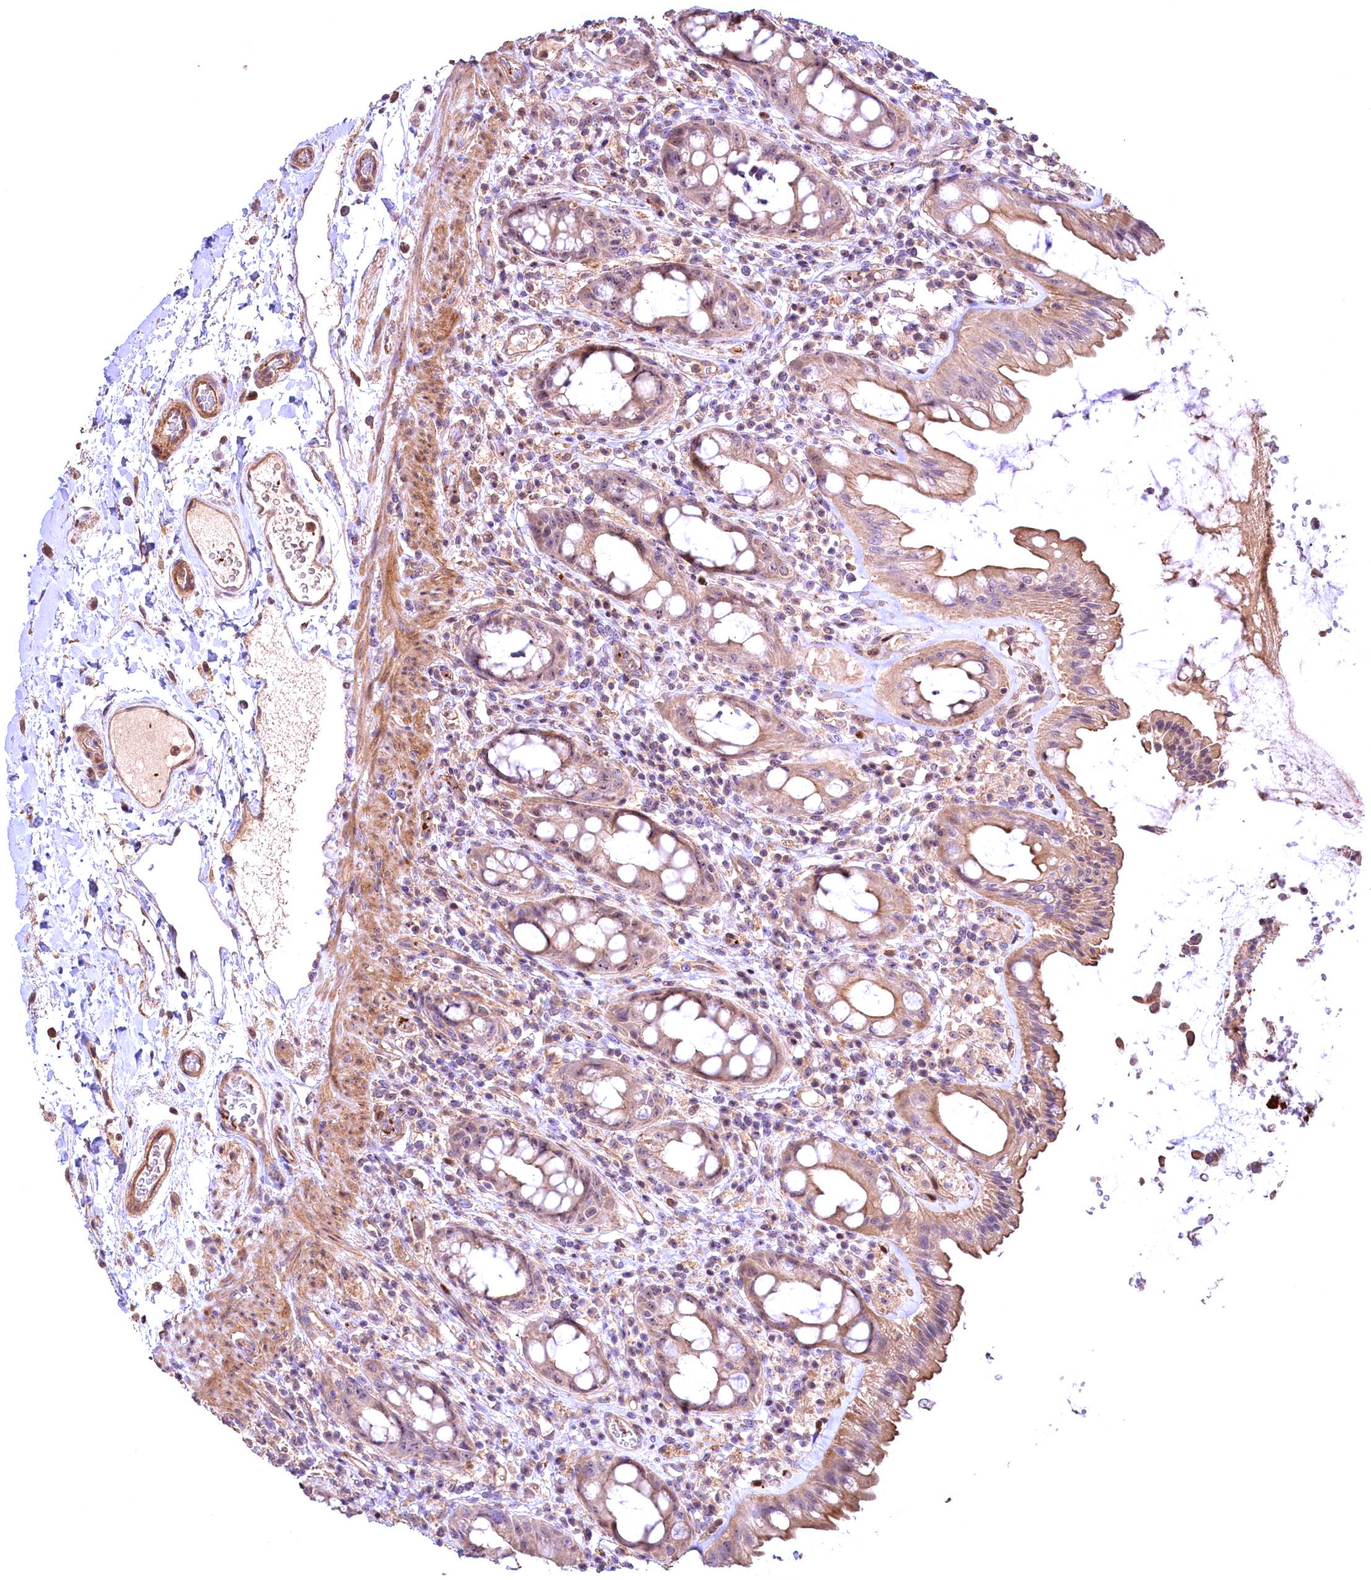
{"staining": {"intensity": "moderate", "quantity": ">75%", "location": "cytoplasmic/membranous"}, "tissue": "rectum", "cell_type": "Glandular cells", "image_type": "normal", "snomed": [{"axis": "morphology", "description": "Normal tissue, NOS"}, {"axis": "topography", "description": "Rectum"}], "caption": "A photomicrograph of human rectum stained for a protein exhibits moderate cytoplasmic/membranous brown staining in glandular cells.", "gene": "FUZ", "patient": {"sex": "female", "age": 57}}